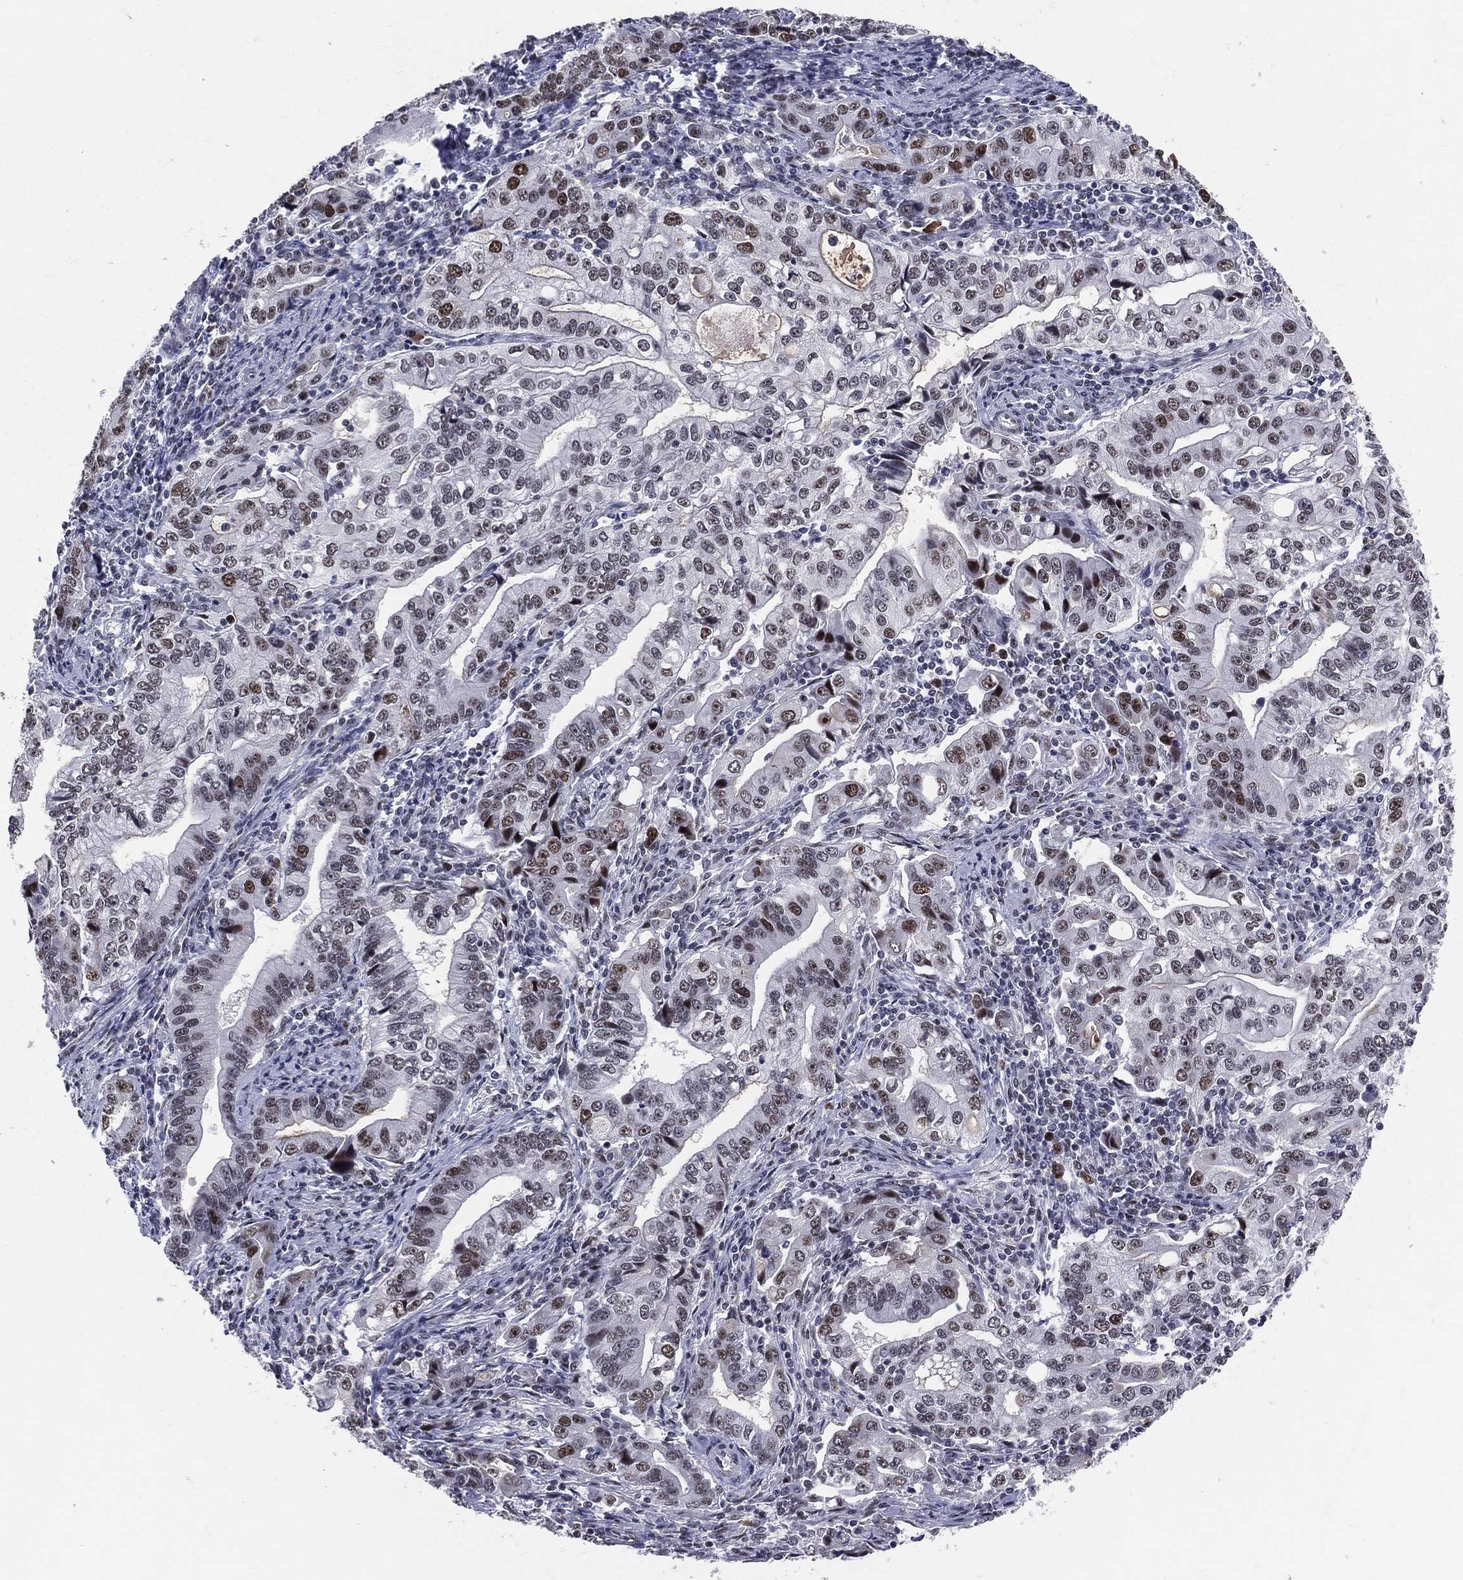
{"staining": {"intensity": "strong", "quantity": "<25%", "location": "nuclear"}, "tissue": "stomach cancer", "cell_type": "Tumor cells", "image_type": "cancer", "snomed": [{"axis": "morphology", "description": "Adenocarcinoma, NOS"}, {"axis": "topography", "description": "Stomach, lower"}], "caption": "This photomicrograph displays IHC staining of human stomach cancer, with medium strong nuclear expression in about <25% of tumor cells.", "gene": "CDK7", "patient": {"sex": "female", "age": 72}}